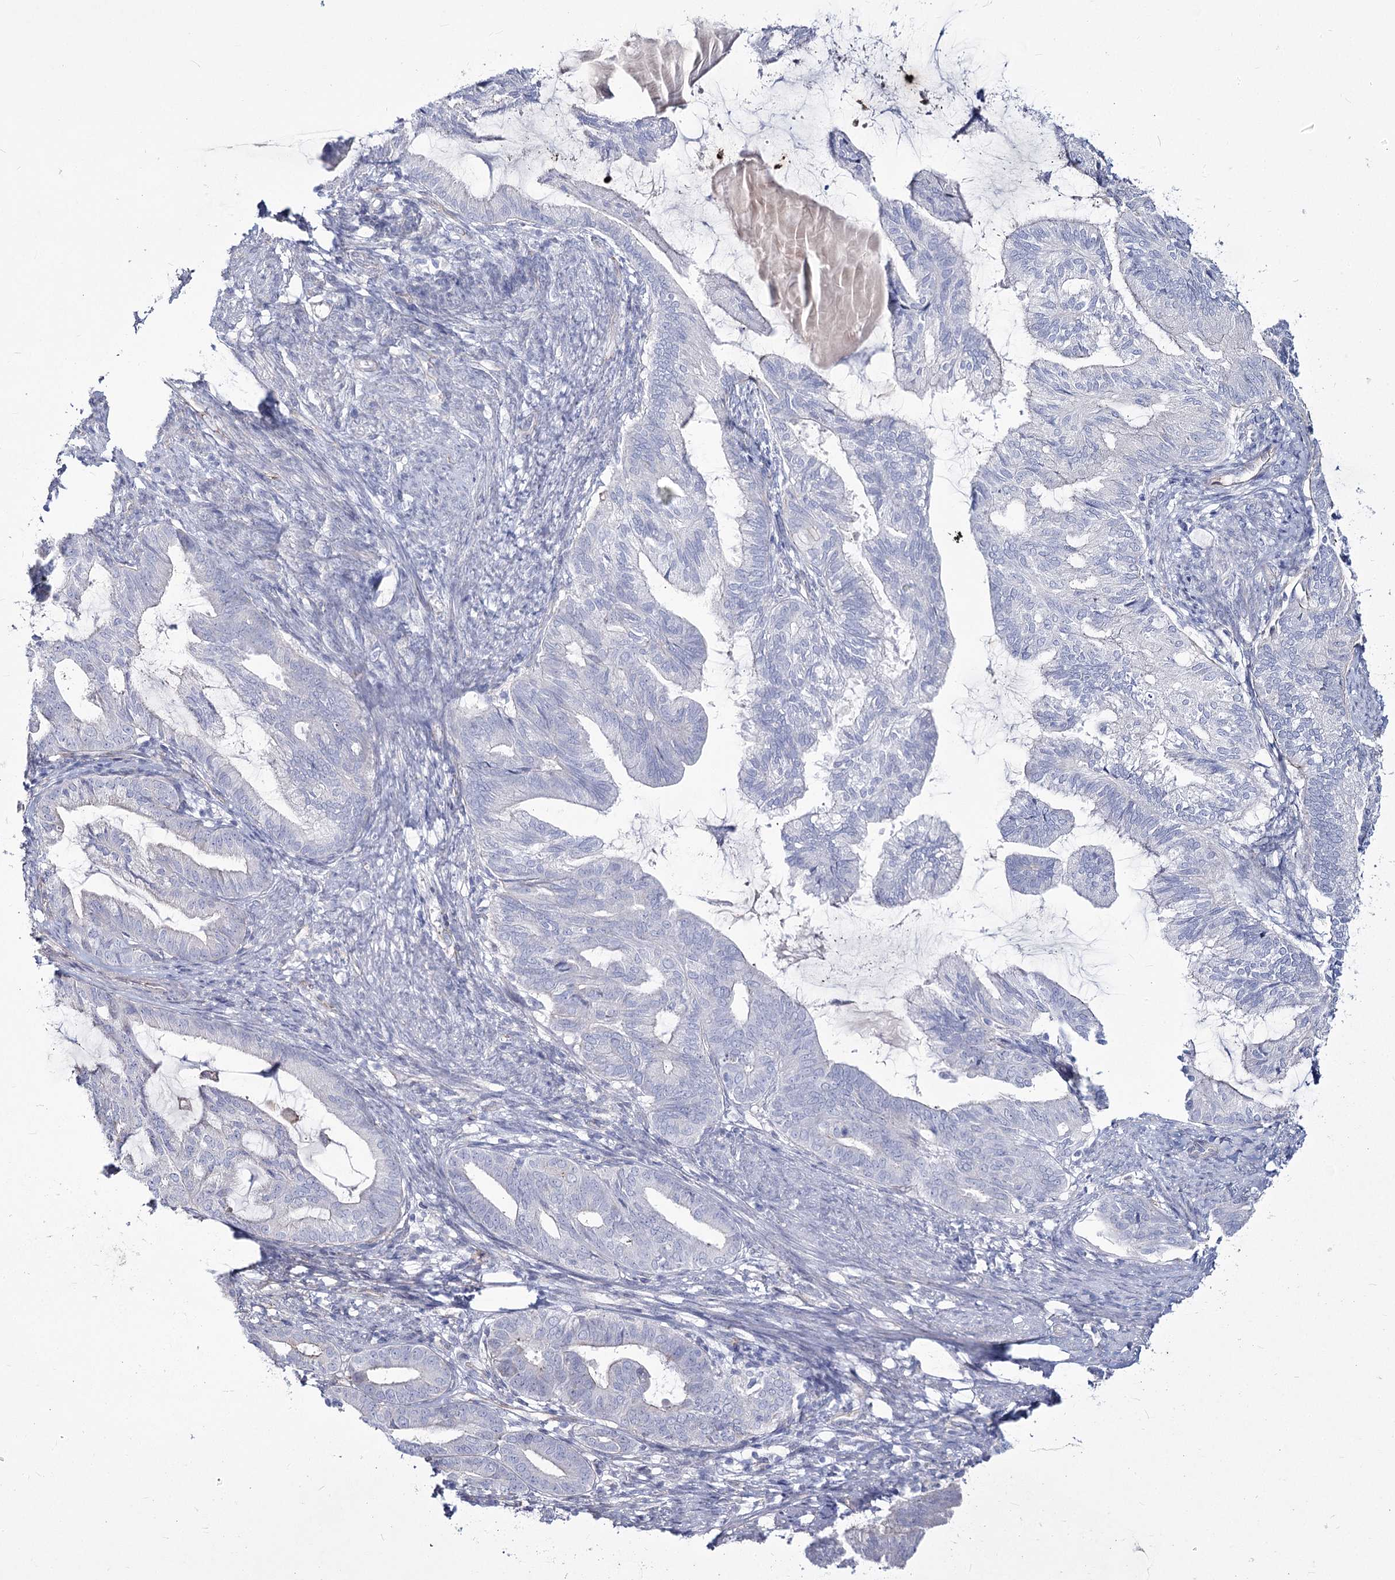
{"staining": {"intensity": "negative", "quantity": "none", "location": "none"}, "tissue": "endometrial cancer", "cell_type": "Tumor cells", "image_type": "cancer", "snomed": [{"axis": "morphology", "description": "Adenocarcinoma, NOS"}, {"axis": "topography", "description": "Endometrium"}], "caption": "This is an IHC image of adenocarcinoma (endometrial). There is no positivity in tumor cells.", "gene": "ME3", "patient": {"sex": "female", "age": 86}}